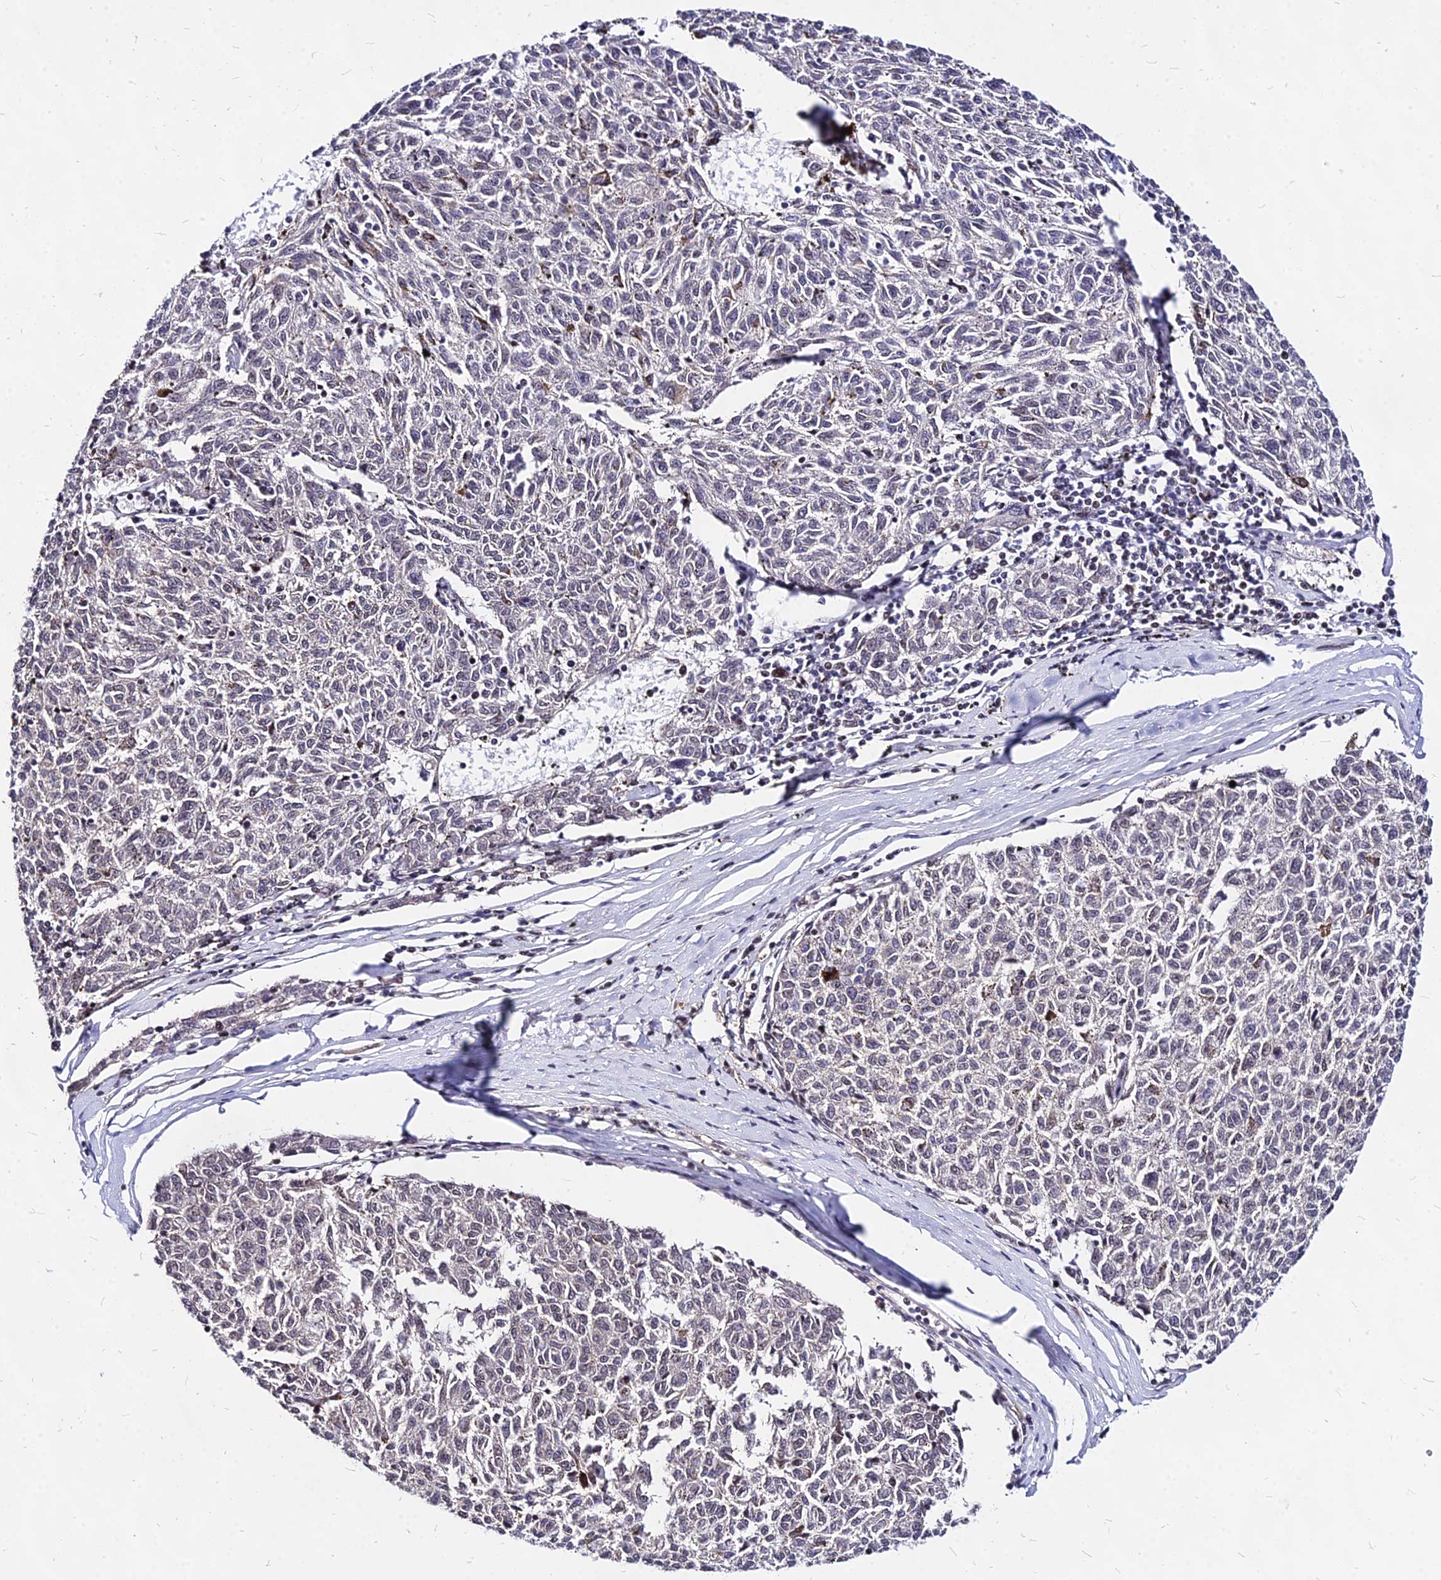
{"staining": {"intensity": "negative", "quantity": "none", "location": "none"}, "tissue": "melanoma", "cell_type": "Tumor cells", "image_type": "cancer", "snomed": [{"axis": "morphology", "description": "Malignant melanoma, NOS"}, {"axis": "topography", "description": "Skin"}], "caption": "Immunohistochemical staining of malignant melanoma demonstrates no significant positivity in tumor cells. (DAB IHC visualized using brightfield microscopy, high magnification).", "gene": "DDX55", "patient": {"sex": "female", "age": 72}}